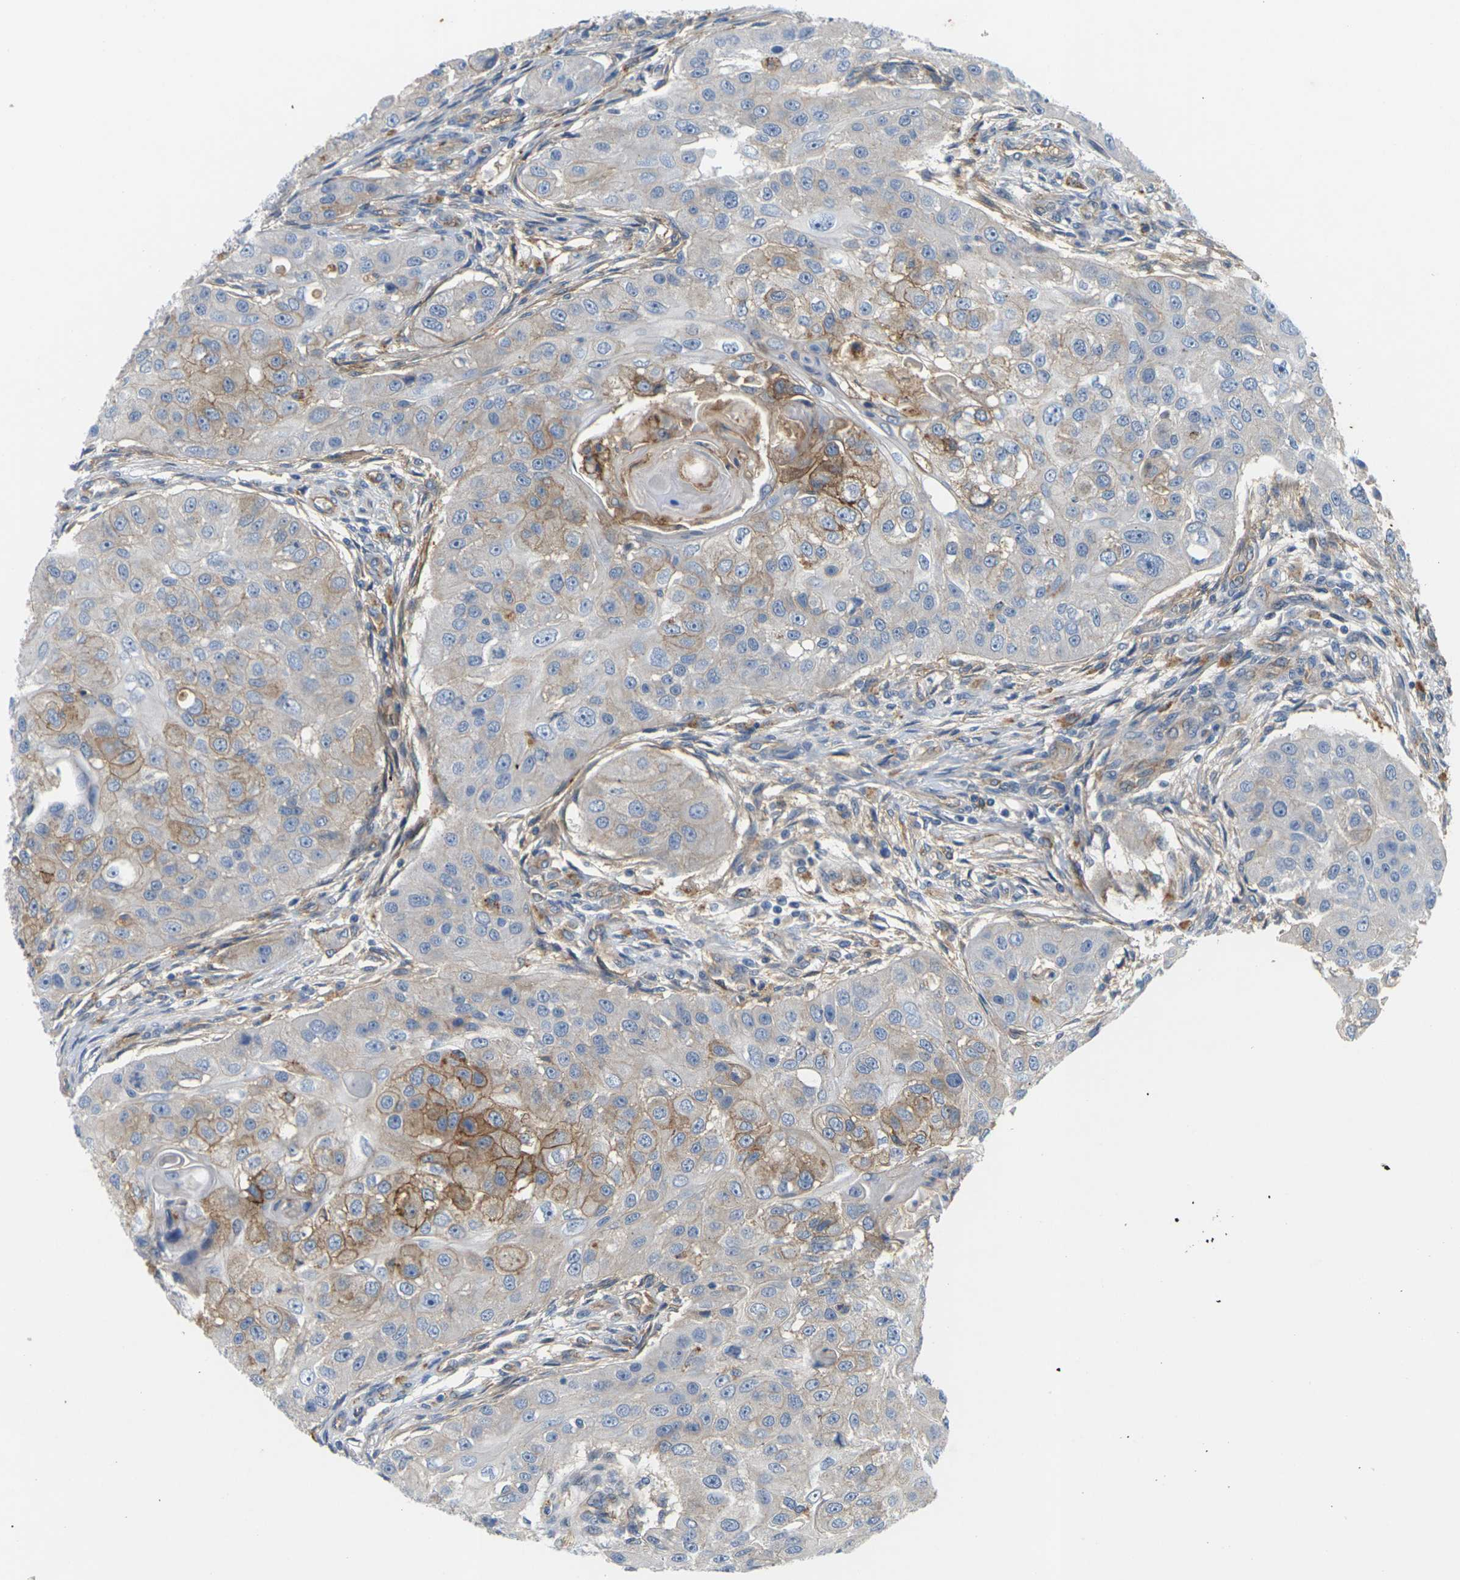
{"staining": {"intensity": "moderate", "quantity": "25%-75%", "location": "cytoplasmic/membranous,nuclear"}, "tissue": "head and neck cancer", "cell_type": "Tumor cells", "image_type": "cancer", "snomed": [{"axis": "morphology", "description": "Normal tissue, NOS"}, {"axis": "morphology", "description": "Squamous cell carcinoma, NOS"}, {"axis": "topography", "description": "Skeletal muscle"}, {"axis": "topography", "description": "Head-Neck"}], "caption": "Immunohistochemical staining of human head and neck cancer shows medium levels of moderate cytoplasmic/membranous and nuclear staining in about 25%-75% of tumor cells. (Brightfield microscopy of DAB IHC at high magnification).", "gene": "ITGA5", "patient": {"sex": "male", "age": 51}}